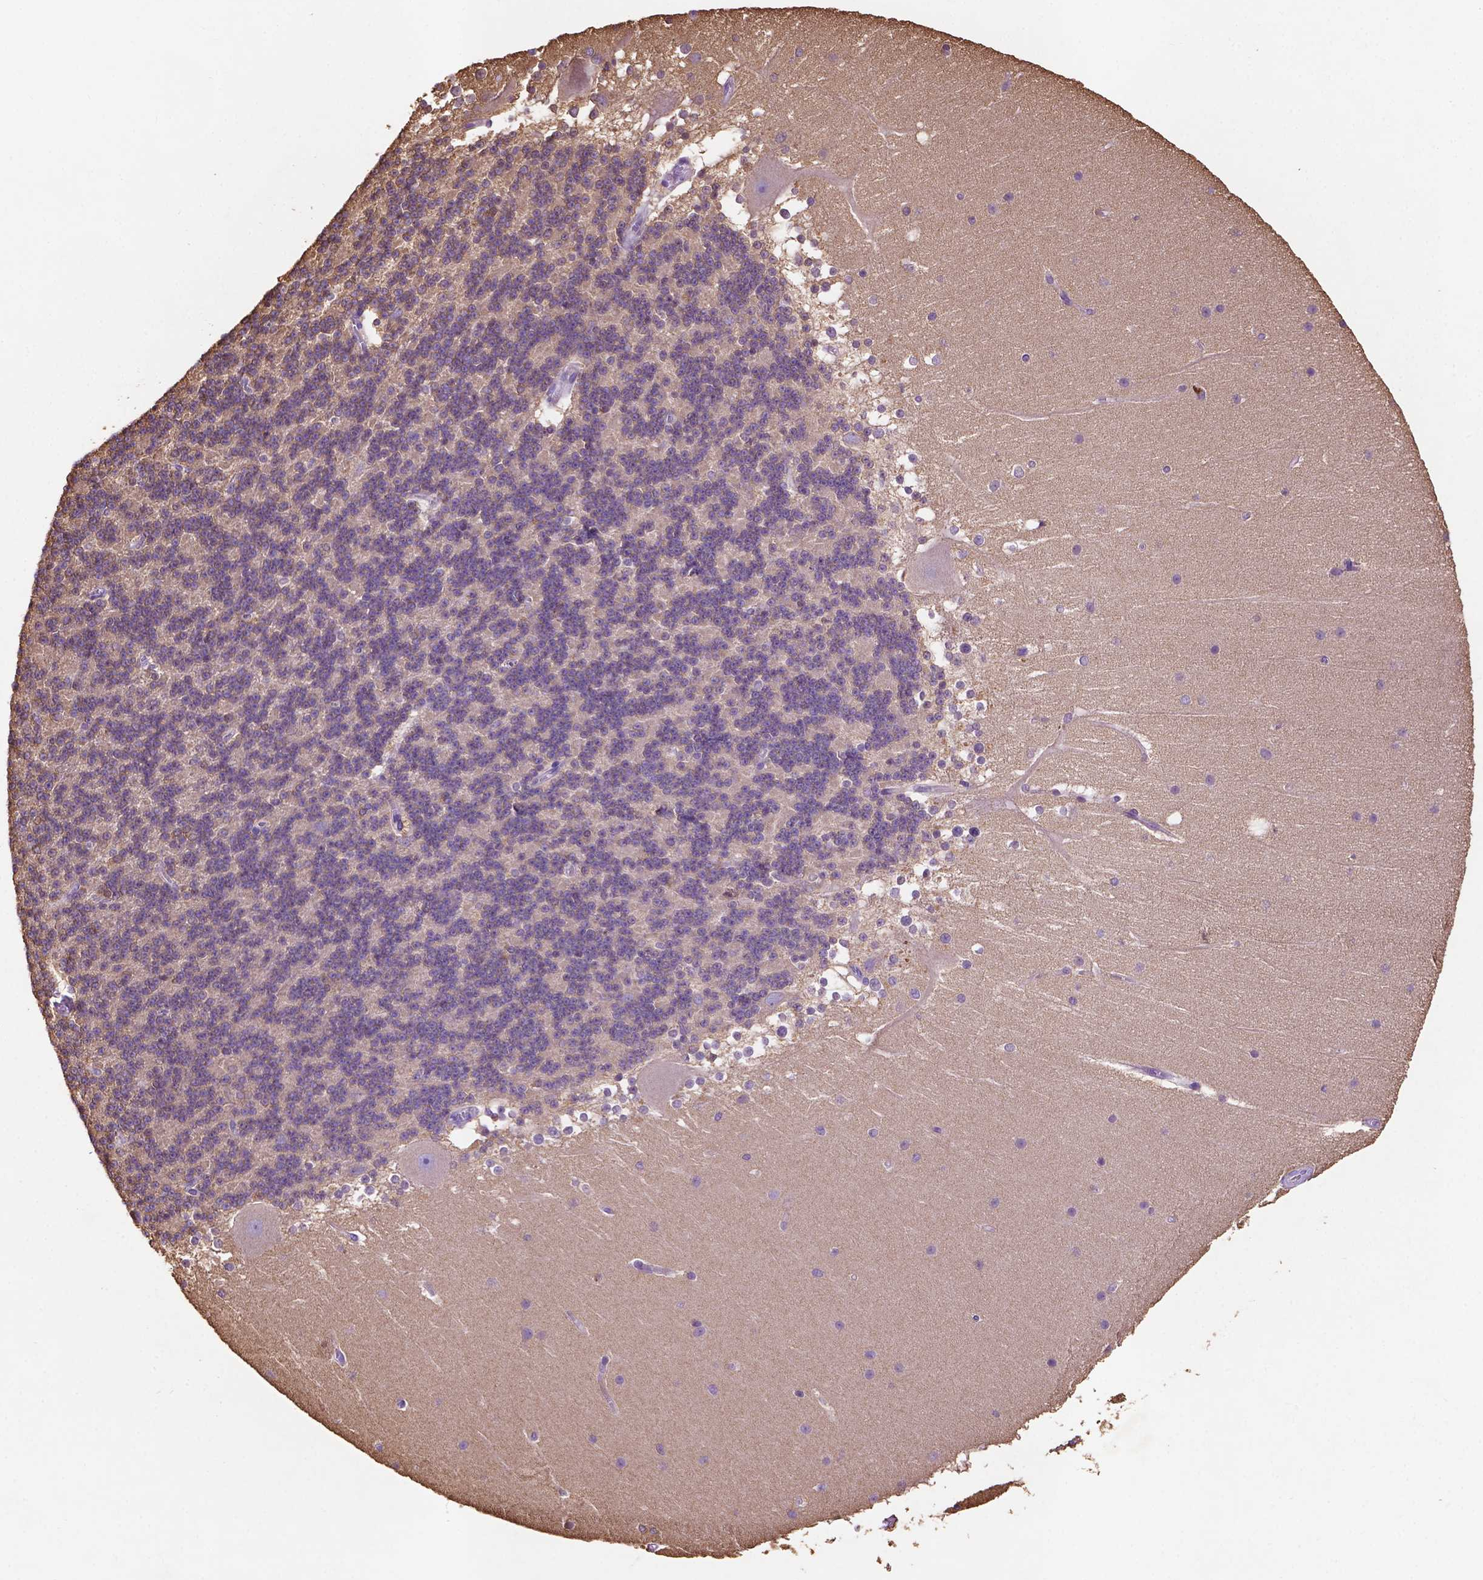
{"staining": {"intensity": "negative", "quantity": "none", "location": "none"}, "tissue": "cerebellum", "cell_type": "Cells in granular layer", "image_type": "normal", "snomed": [{"axis": "morphology", "description": "Normal tissue, NOS"}, {"axis": "topography", "description": "Cerebellum"}], "caption": "Immunohistochemistry (IHC) image of normal cerebellum: human cerebellum stained with DAB (3,3'-diaminobenzidine) shows no significant protein expression in cells in granular layer.", "gene": "GDPD5", "patient": {"sex": "female", "age": 19}}